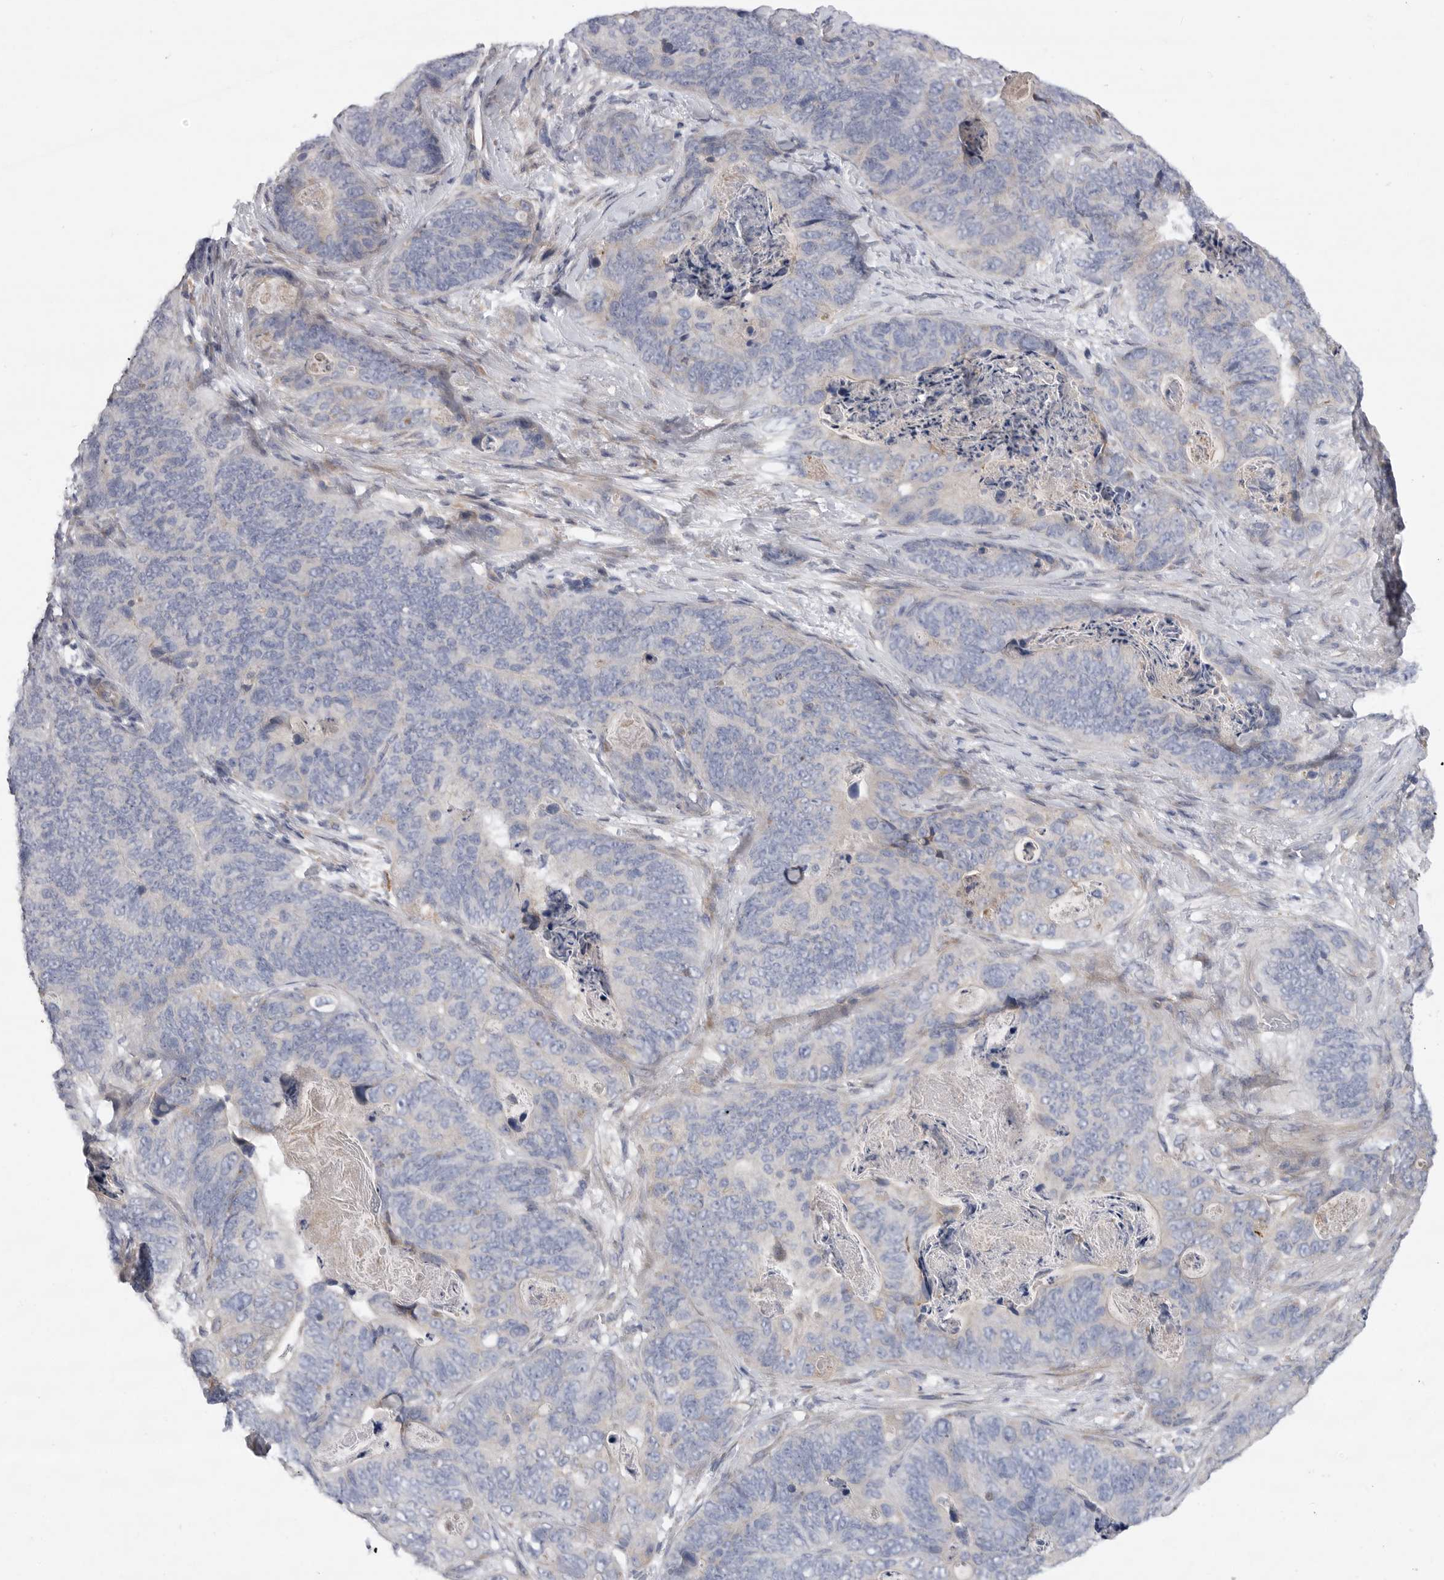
{"staining": {"intensity": "negative", "quantity": "none", "location": "none"}, "tissue": "stomach cancer", "cell_type": "Tumor cells", "image_type": "cancer", "snomed": [{"axis": "morphology", "description": "Normal tissue, NOS"}, {"axis": "morphology", "description": "Adenocarcinoma, NOS"}, {"axis": "topography", "description": "Stomach"}], "caption": "This is an immunohistochemistry (IHC) micrograph of stomach adenocarcinoma. There is no positivity in tumor cells.", "gene": "EDEM3", "patient": {"sex": "female", "age": 89}}